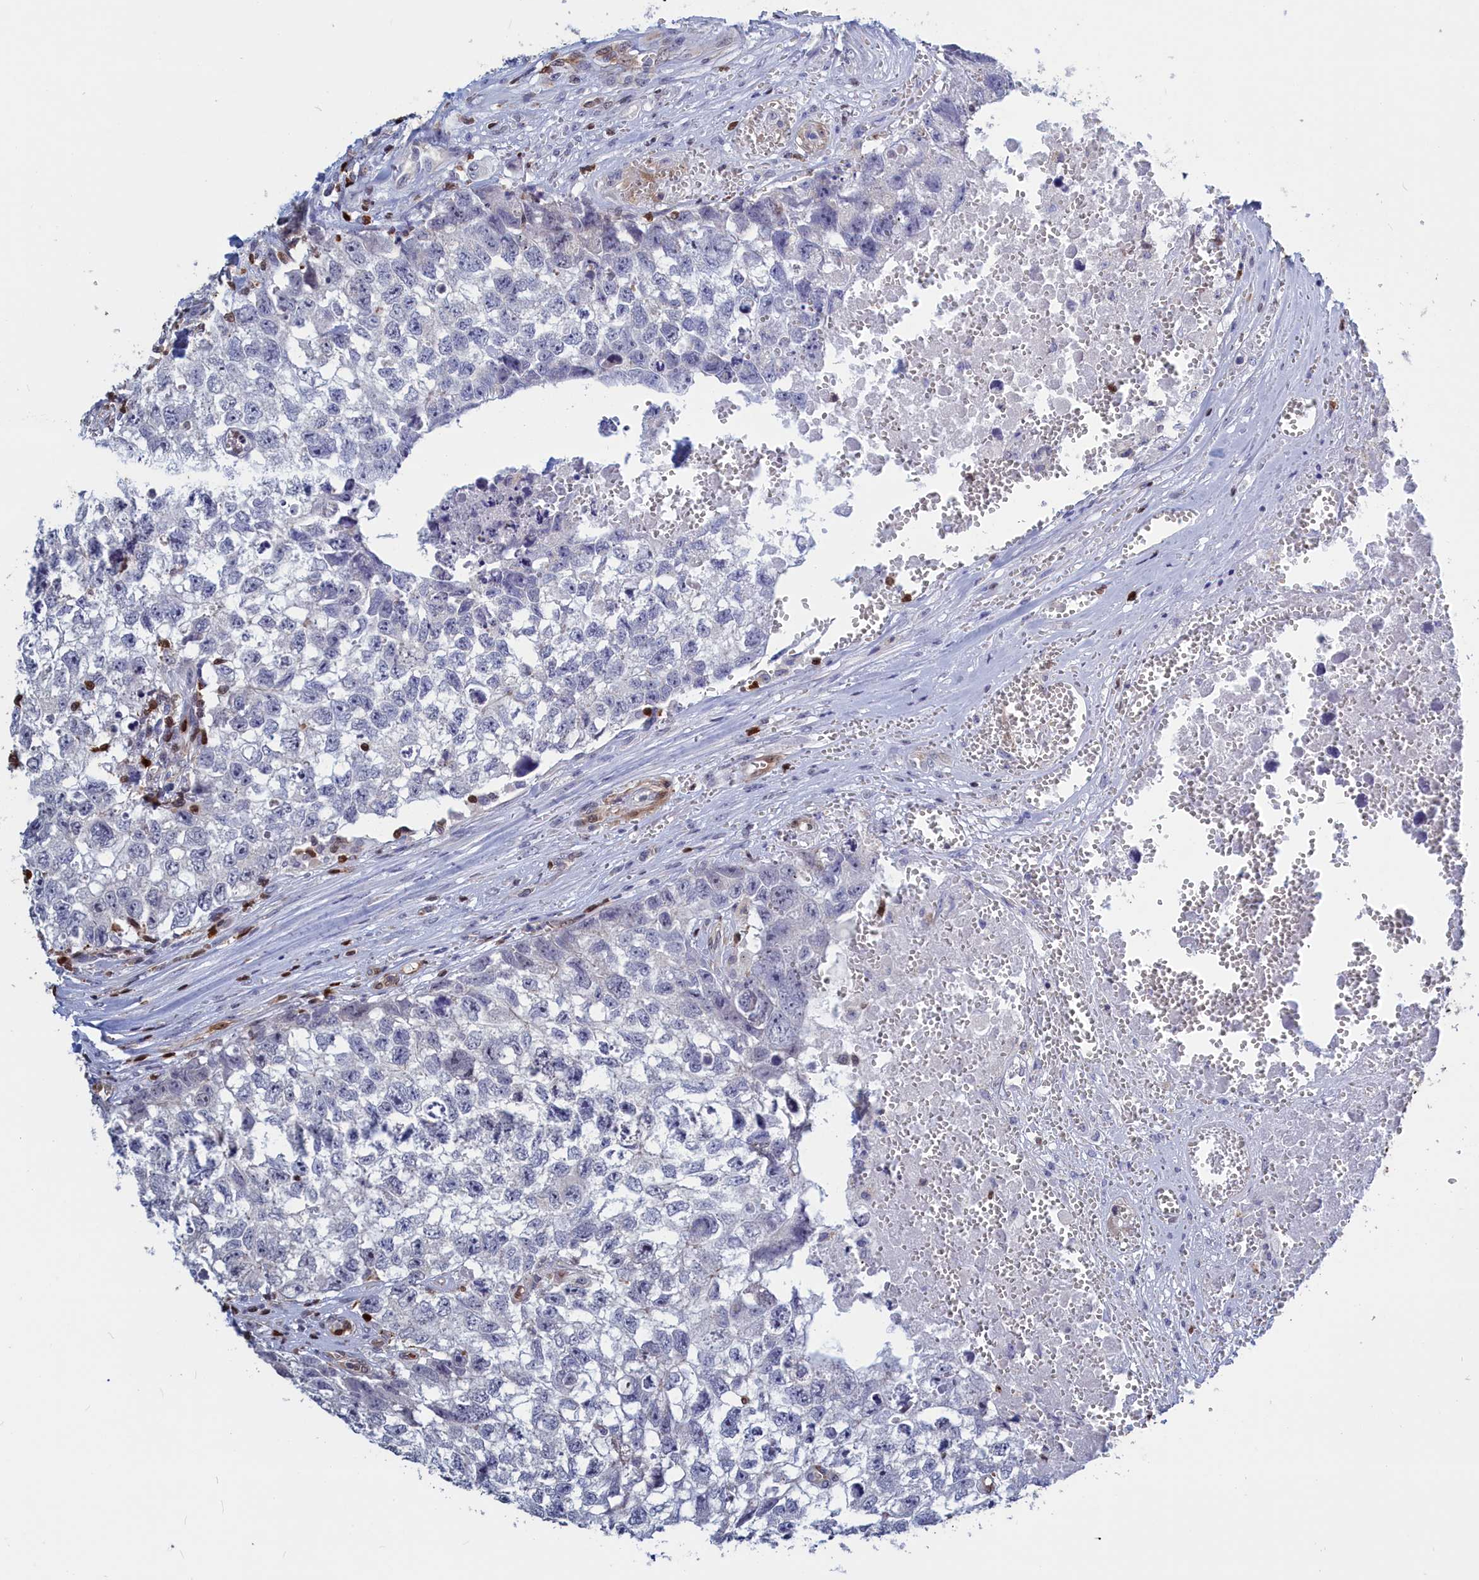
{"staining": {"intensity": "negative", "quantity": "none", "location": "none"}, "tissue": "testis cancer", "cell_type": "Tumor cells", "image_type": "cancer", "snomed": [{"axis": "morphology", "description": "Seminoma, NOS"}, {"axis": "morphology", "description": "Carcinoma, Embryonal, NOS"}, {"axis": "topography", "description": "Testis"}], "caption": "Tumor cells are negative for protein expression in human testis cancer.", "gene": "CRIP1", "patient": {"sex": "male", "age": 29}}